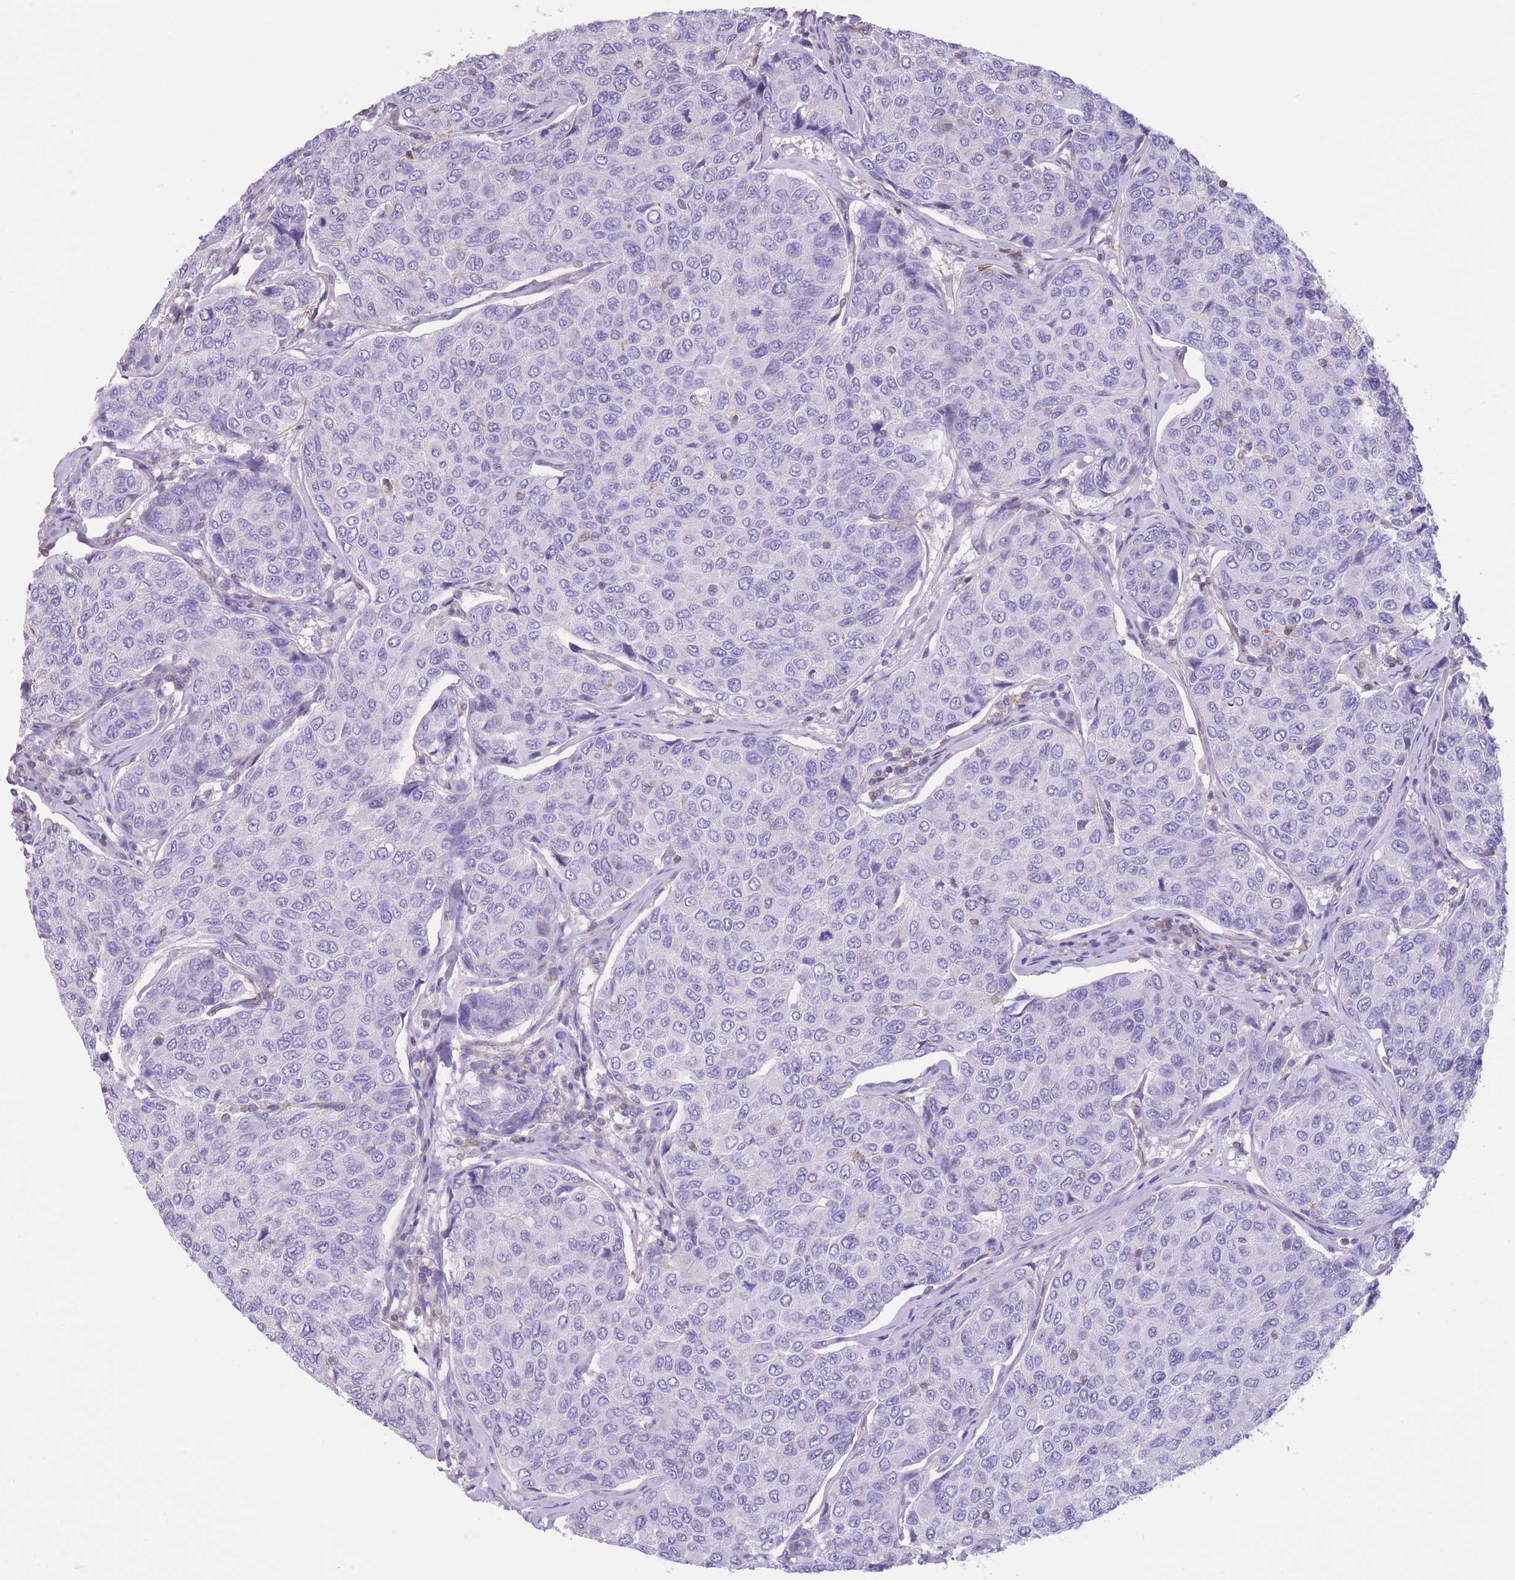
{"staining": {"intensity": "negative", "quantity": "none", "location": "none"}, "tissue": "breast cancer", "cell_type": "Tumor cells", "image_type": "cancer", "snomed": [{"axis": "morphology", "description": "Duct carcinoma"}, {"axis": "topography", "description": "Breast"}], "caption": "Protein analysis of breast infiltrating ductal carcinoma demonstrates no significant positivity in tumor cells.", "gene": "PDHA1", "patient": {"sex": "female", "age": 55}}